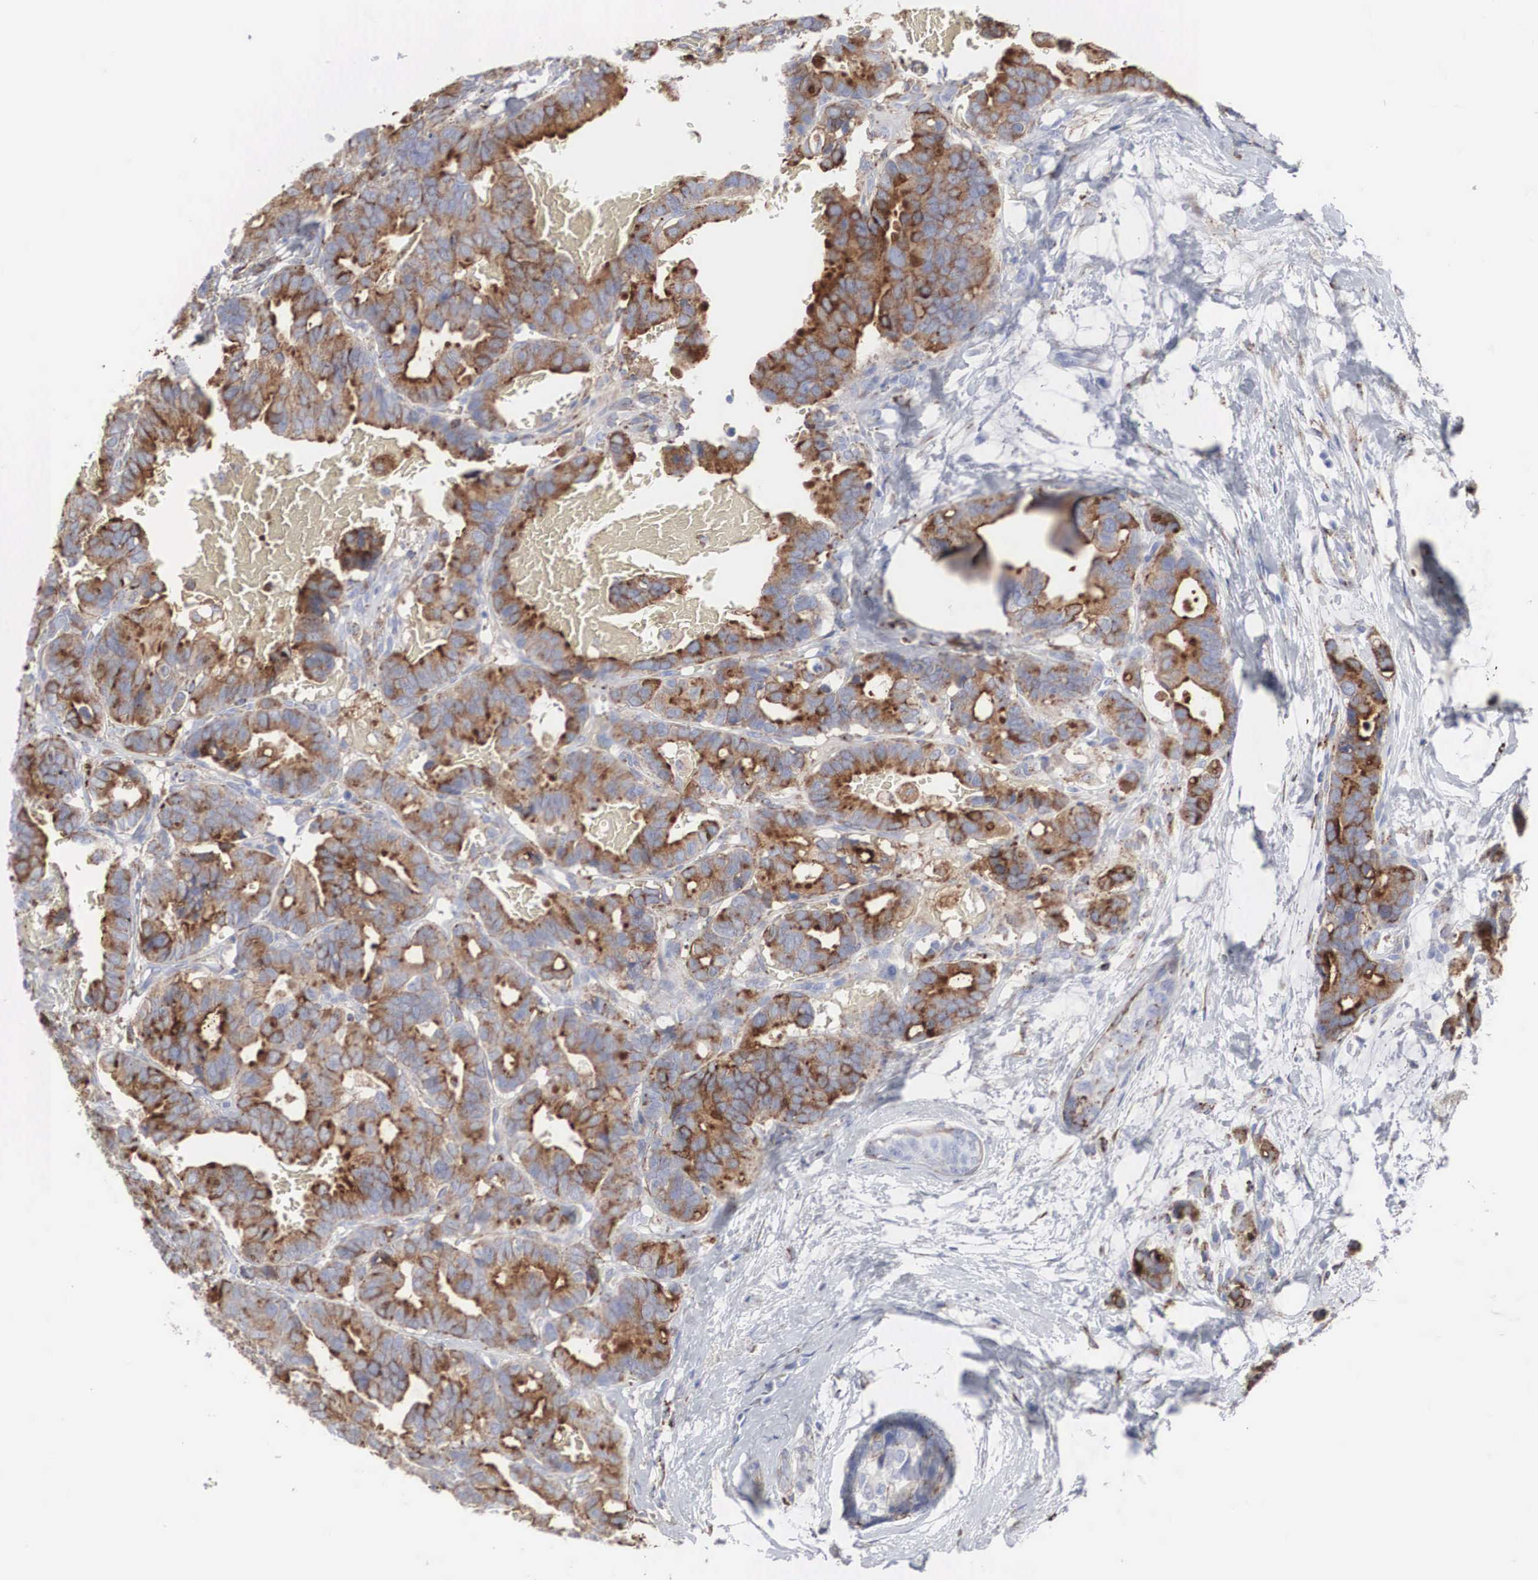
{"staining": {"intensity": "moderate", "quantity": ">75%", "location": "cytoplasmic/membranous"}, "tissue": "breast cancer", "cell_type": "Tumor cells", "image_type": "cancer", "snomed": [{"axis": "morphology", "description": "Duct carcinoma"}, {"axis": "topography", "description": "Breast"}], "caption": "Breast cancer (intraductal carcinoma) stained with a protein marker exhibits moderate staining in tumor cells.", "gene": "LGALS3BP", "patient": {"sex": "female", "age": 69}}